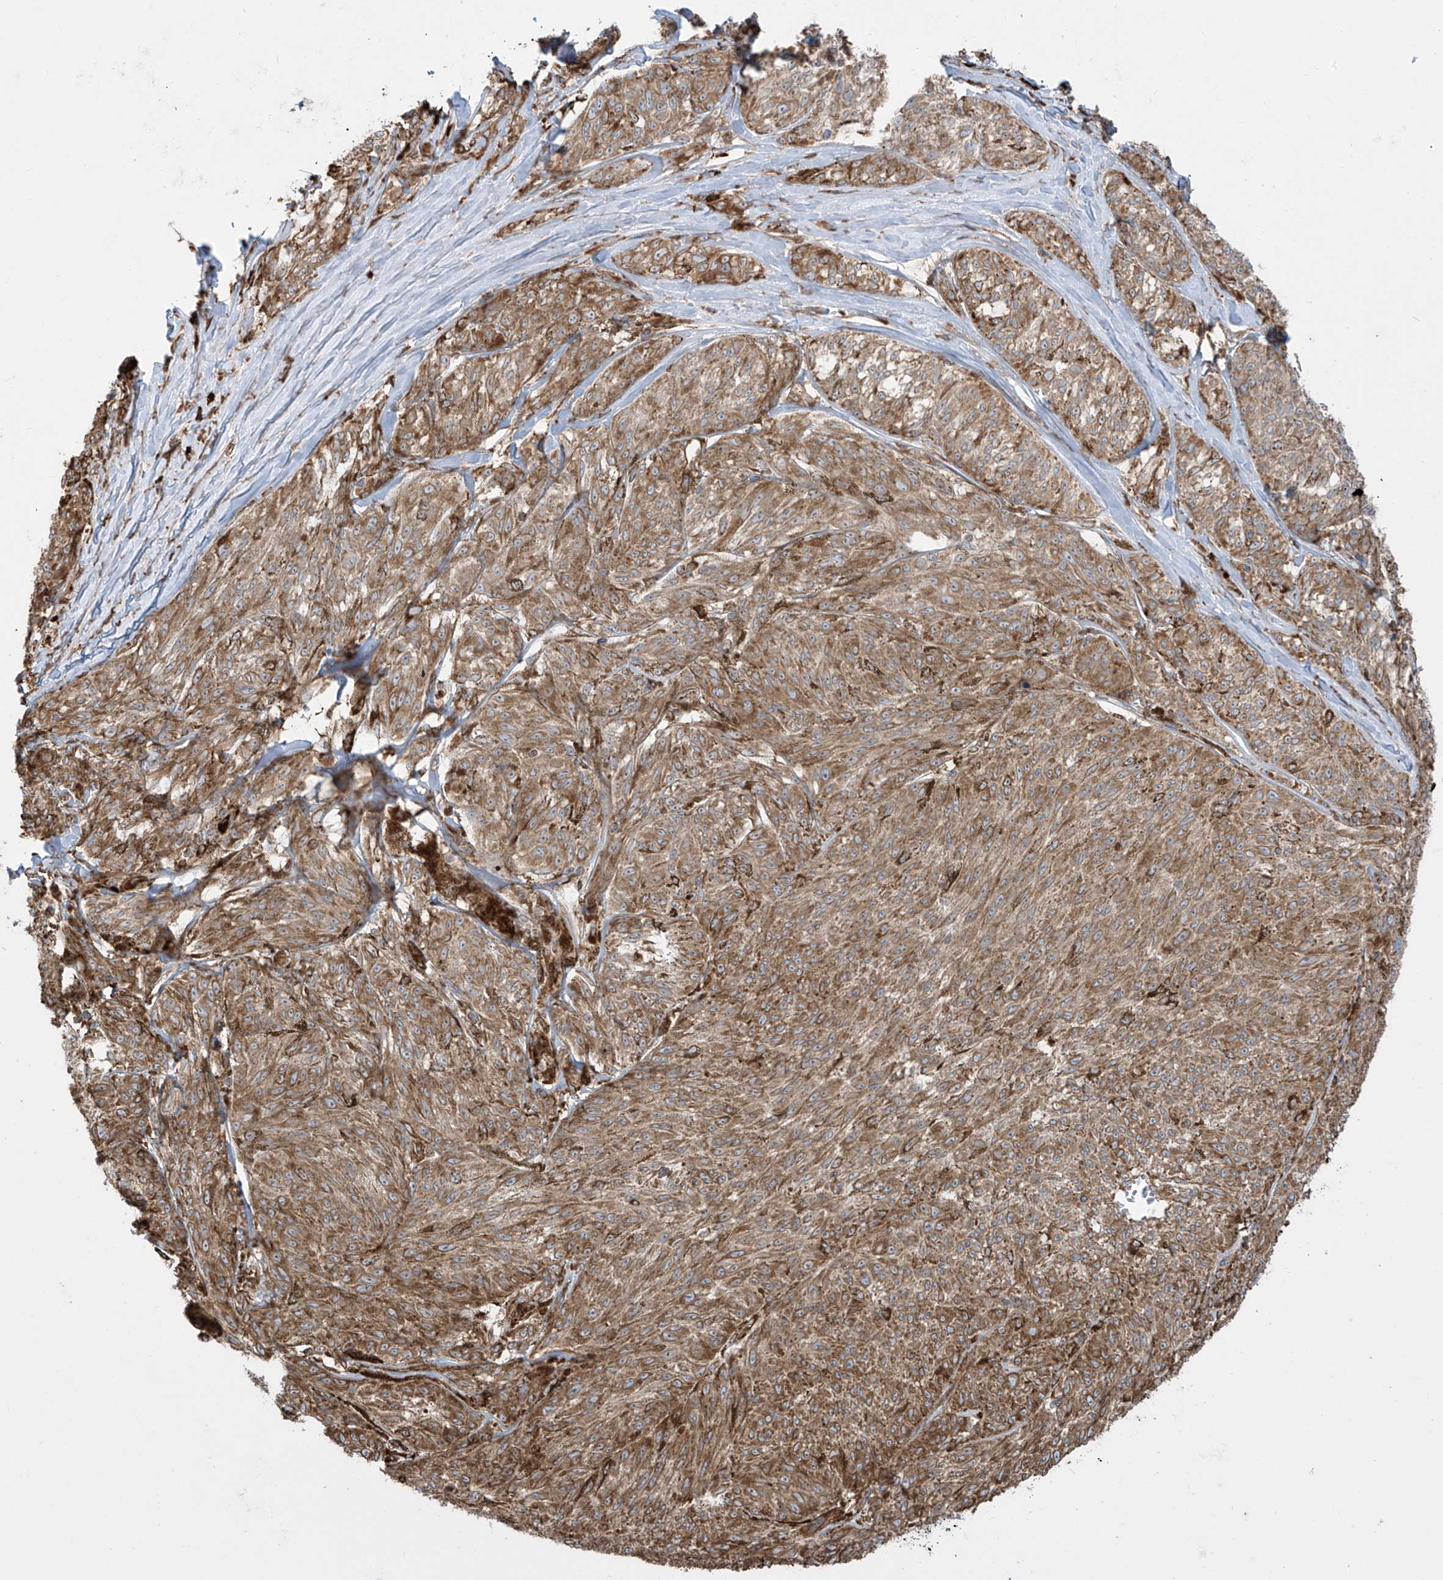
{"staining": {"intensity": "moderate", "quantity": ">75%", "location": "cytoplasmic/membranous"}, "tissue": "melanoma", "cell_type": "Tumor cells", "image_type": "cancer", "snomed": [{"axis": "morphology", "description": "Malignant melanoma, NOS"}, {"axis": "topography", "description": "Skin"}], "caption": "An image showing moderate cytoplasmic/membranous positivity in approximately >75% of tumor cells in malignant melanoma, as visualized by brown immunohistochemical staining.", "gene": "MX1", "patient": {"sex": "female", "age": 72}}